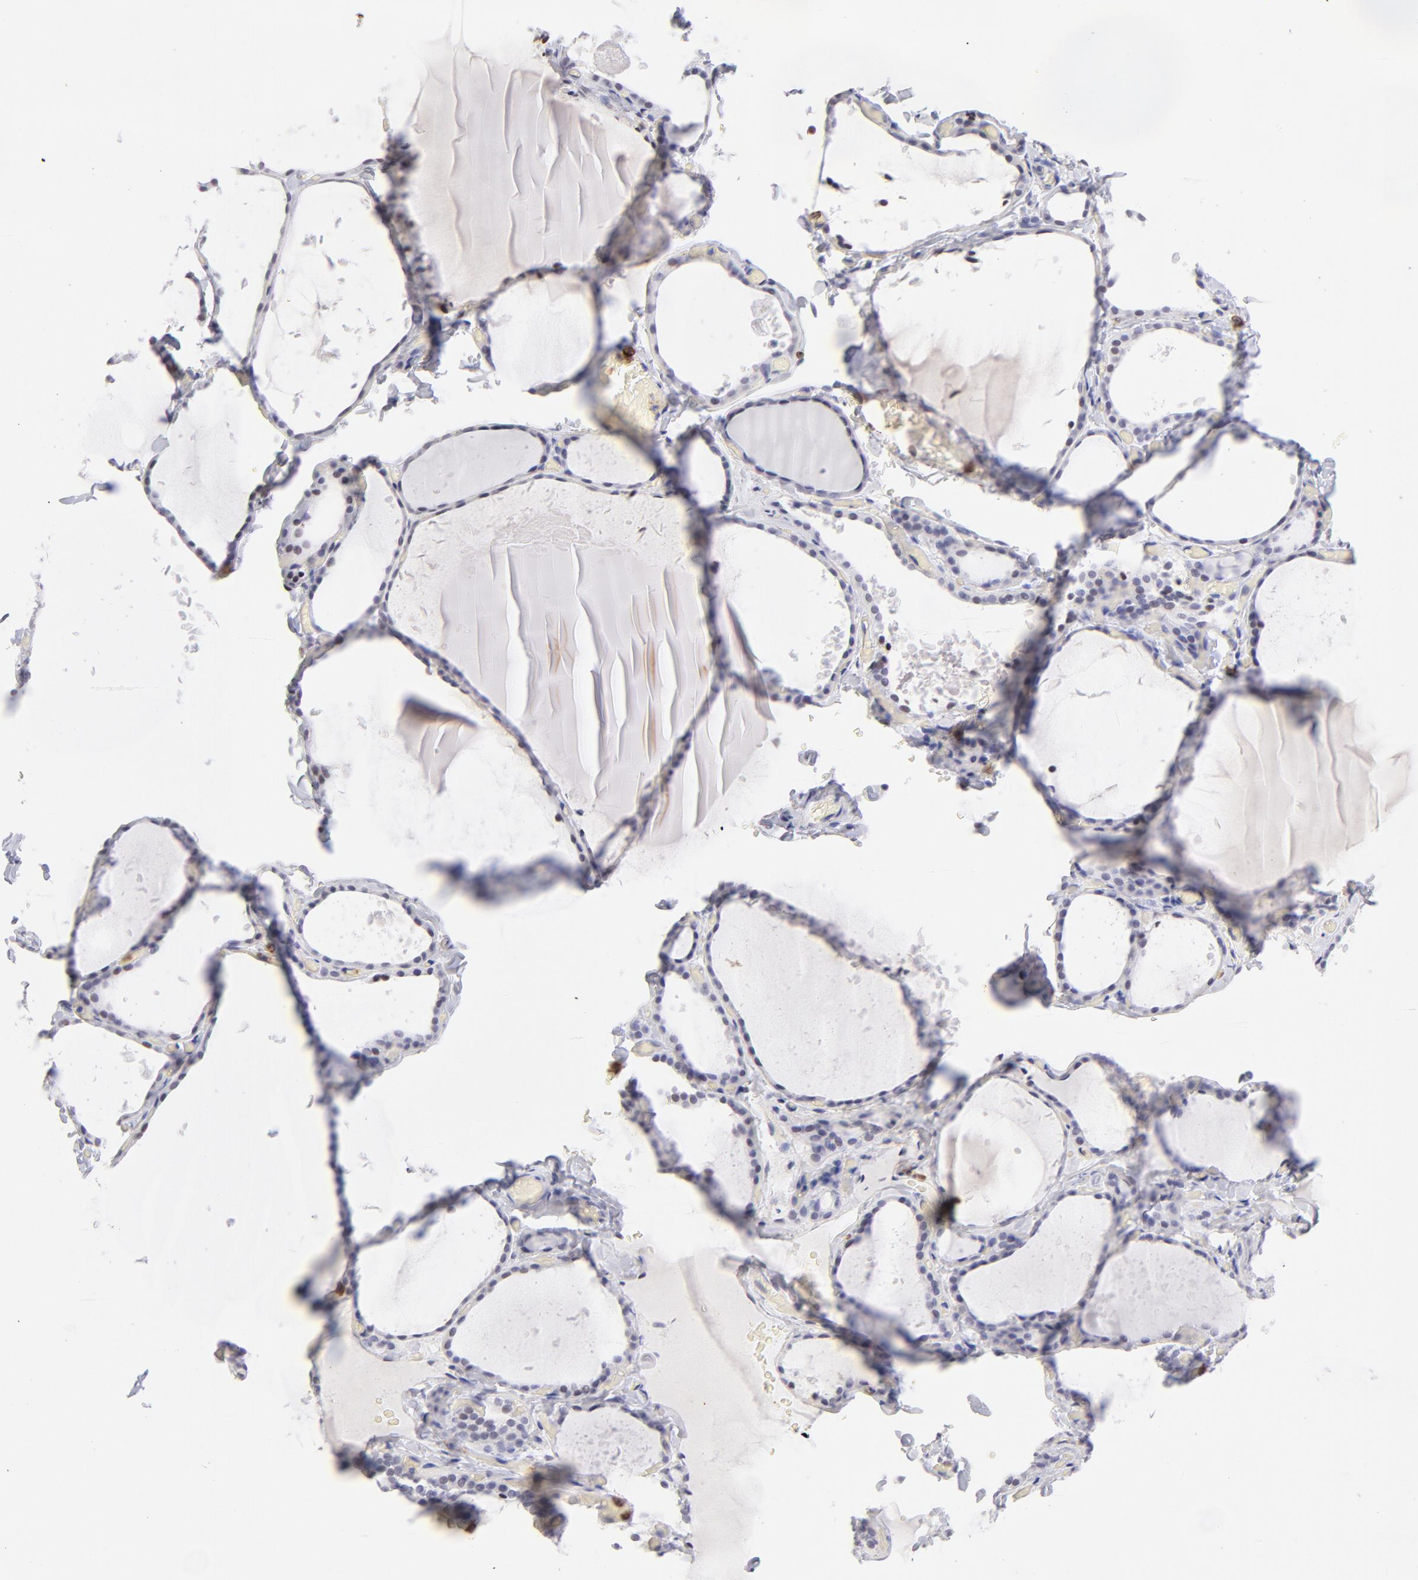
{"staining": {"intensity": "negative", "quantity": "none", "location": "none"}, "tissue": "thyroid gland", "cell_type": "Glandular cells", "image_type": "normal", "snomed": [{"axis": "morphology", "description": "Normal tissue, NOS"}, {"axis": "topography", "description": "Thyroid gland"}], "caption": "DAB immunohistochemical staining of normal thyroid gland demonstrates no significant staining in glandular cells.", "gene": "LTB4R", "patient": {"sex": "female", "age": 22}}